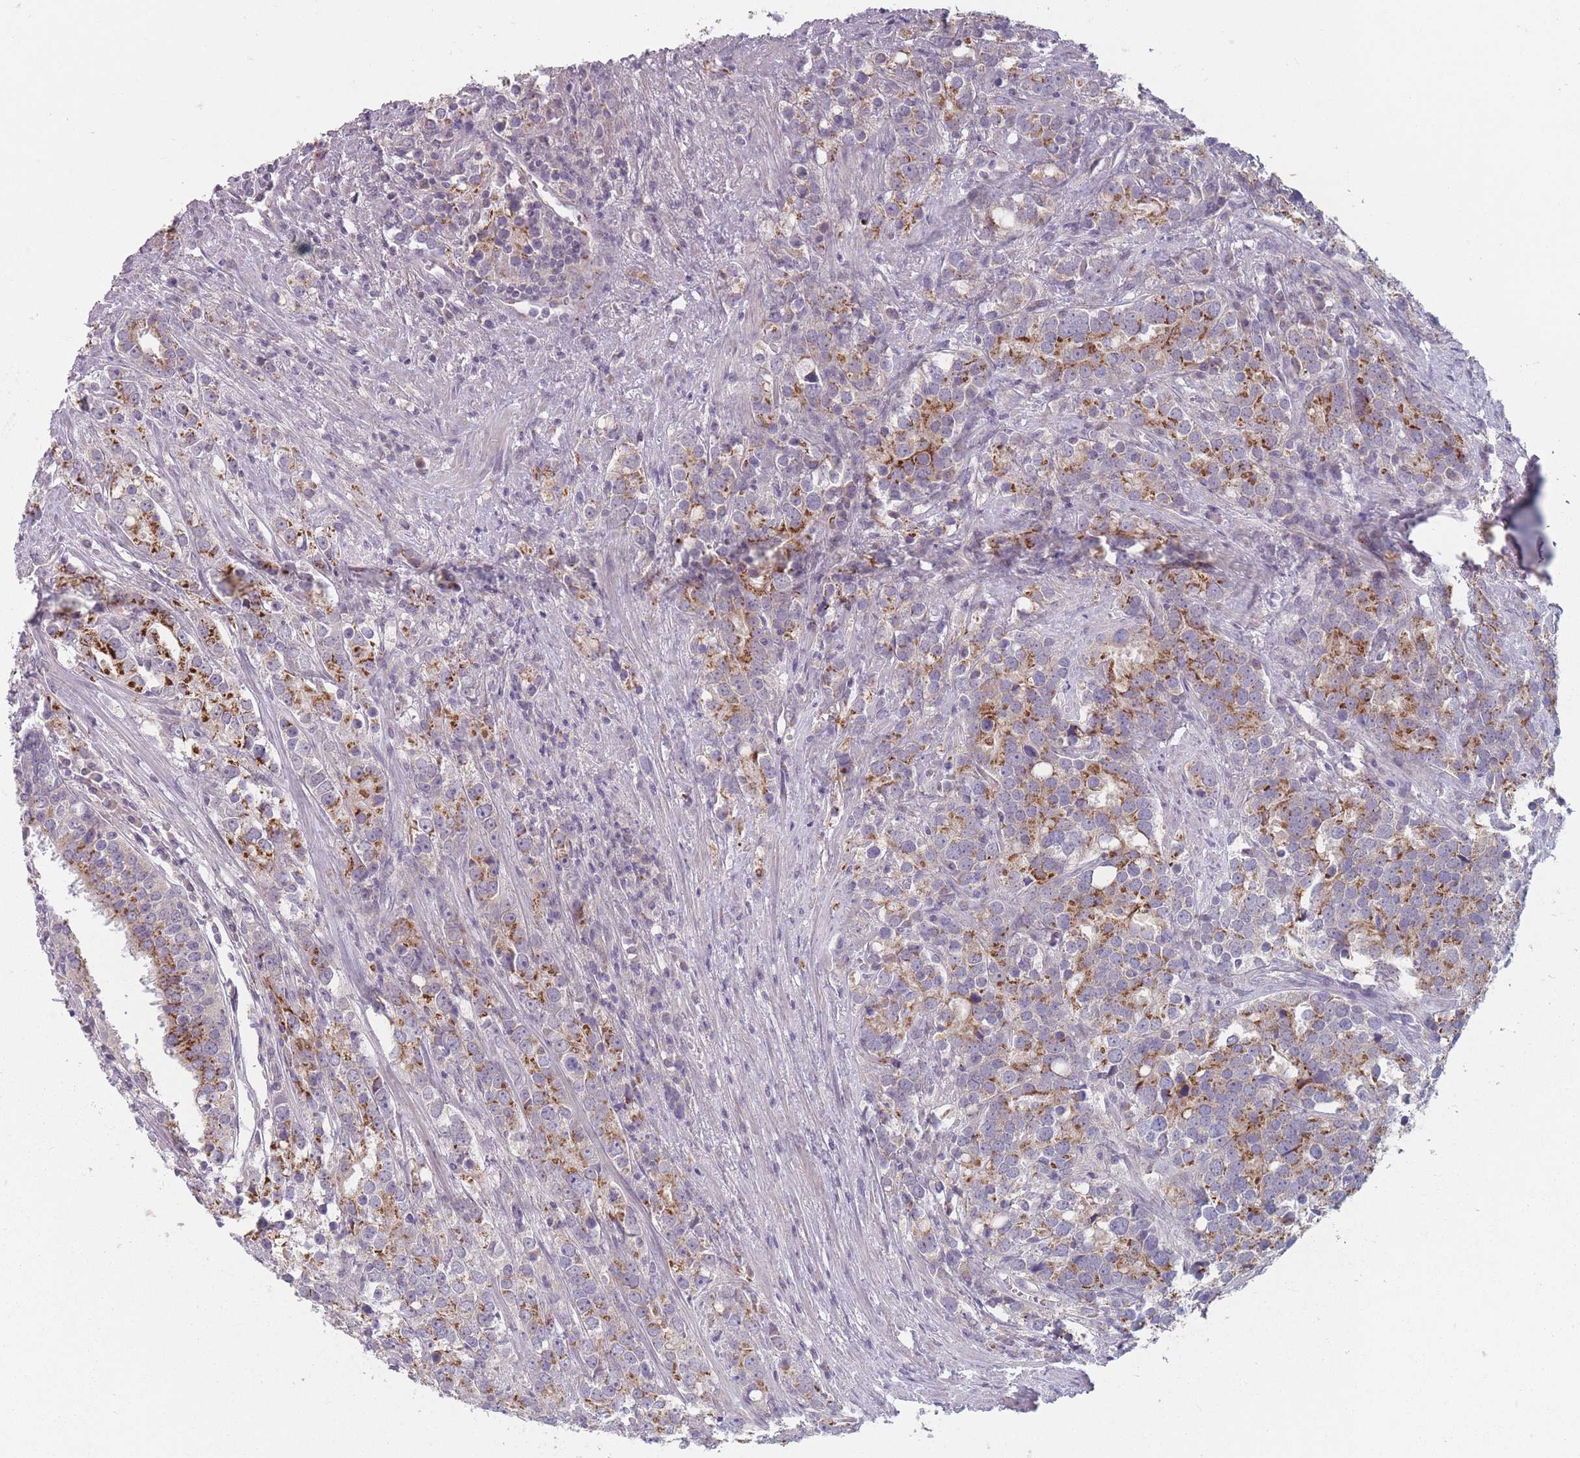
{"staining": {"intensity": "strong", "quantity": "25%-75%", "location": "cytoplasmic/membranous"}, "tissue": "prostate cancer", "cell_type": "Tumor cells", "image_type": "cancer", "snomed": [{"axis": "morphology", "description": "Adenocarcinoma, High grade"}, {"axis": "topography", "description": "Prostate"}], "caption": "Brown immunohistochemical staining in prostate cancer (adenocarcinoma (high-grade)) demonstrates strong cytoplasmic/membranous positivity in about 25%-75% of tumor cells. Using DAB (brown) and hematoxylin (blue) stains, captured at high magnification using brightfield microscopy.", "gene": "AKAIN1", "patient": {"sex": "male", "age": 71}}